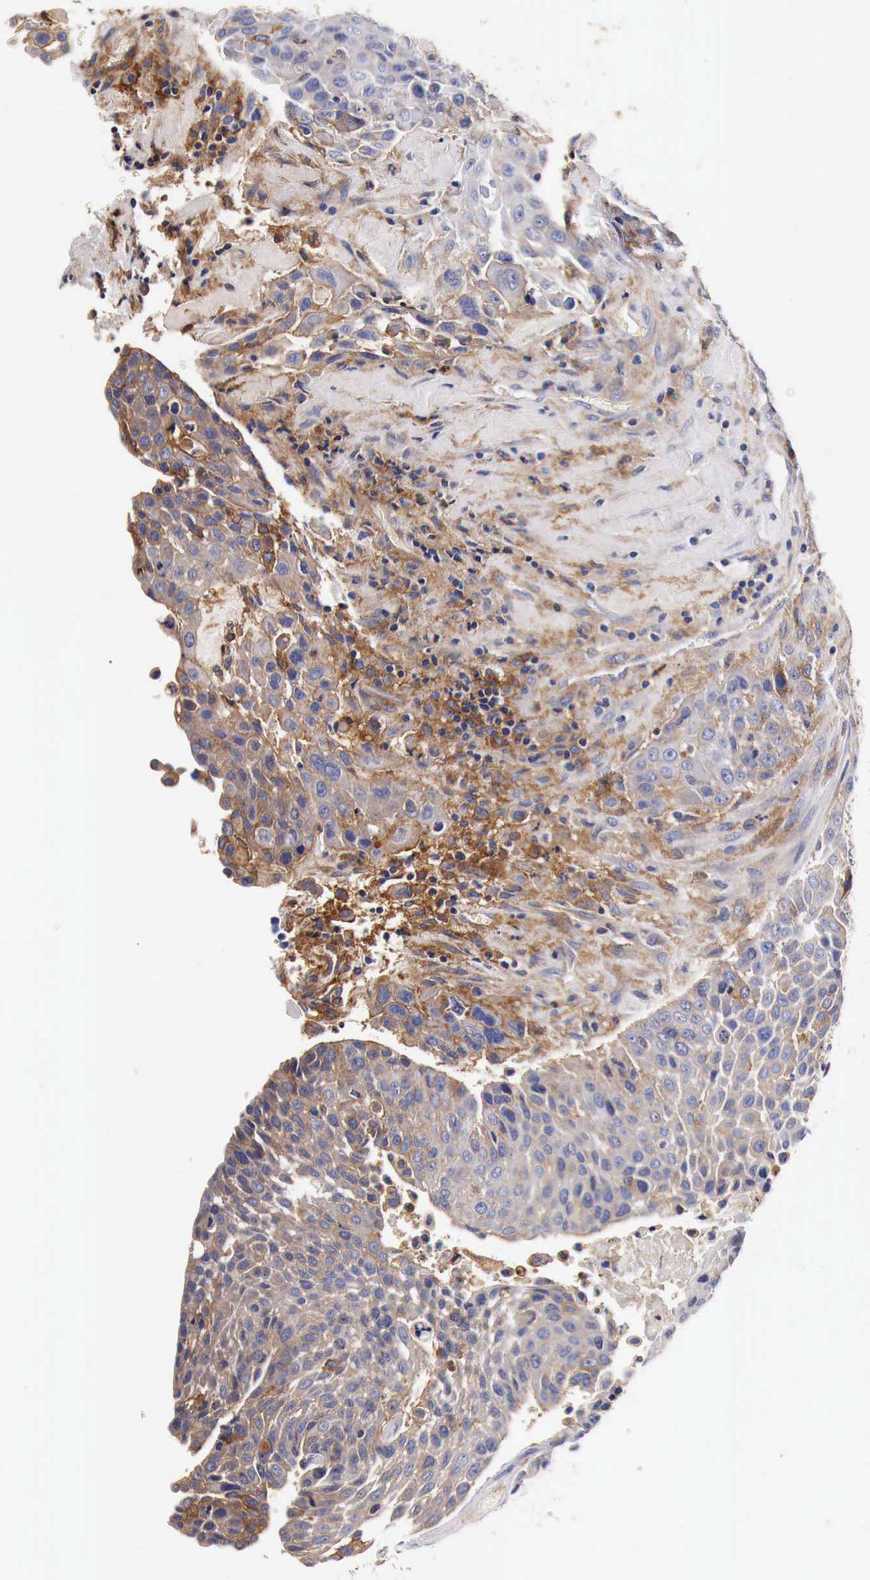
{"staining": {"intensity": "moderate", "quantity": ">75%", "location": "cytoplasmic/membranous"}, "tissue": "urothelial cancer", "cell_type": "Tumor cells", "image_type": "cancer", "snomed": [{"axis": "morphology", "description": "Urothelial carcinoma, High grade"}, {"axis": "topography", "description": "Urinary bladder"}], "caption": "Human high-grade urothelial carcinoma stained with a brown dye demonstrates moderate cytoplasmic/membranous positive positivity in approximately >75% of tumor cells.", "gene": "RP2", "patient": {"sex": "male", "age": 74}}